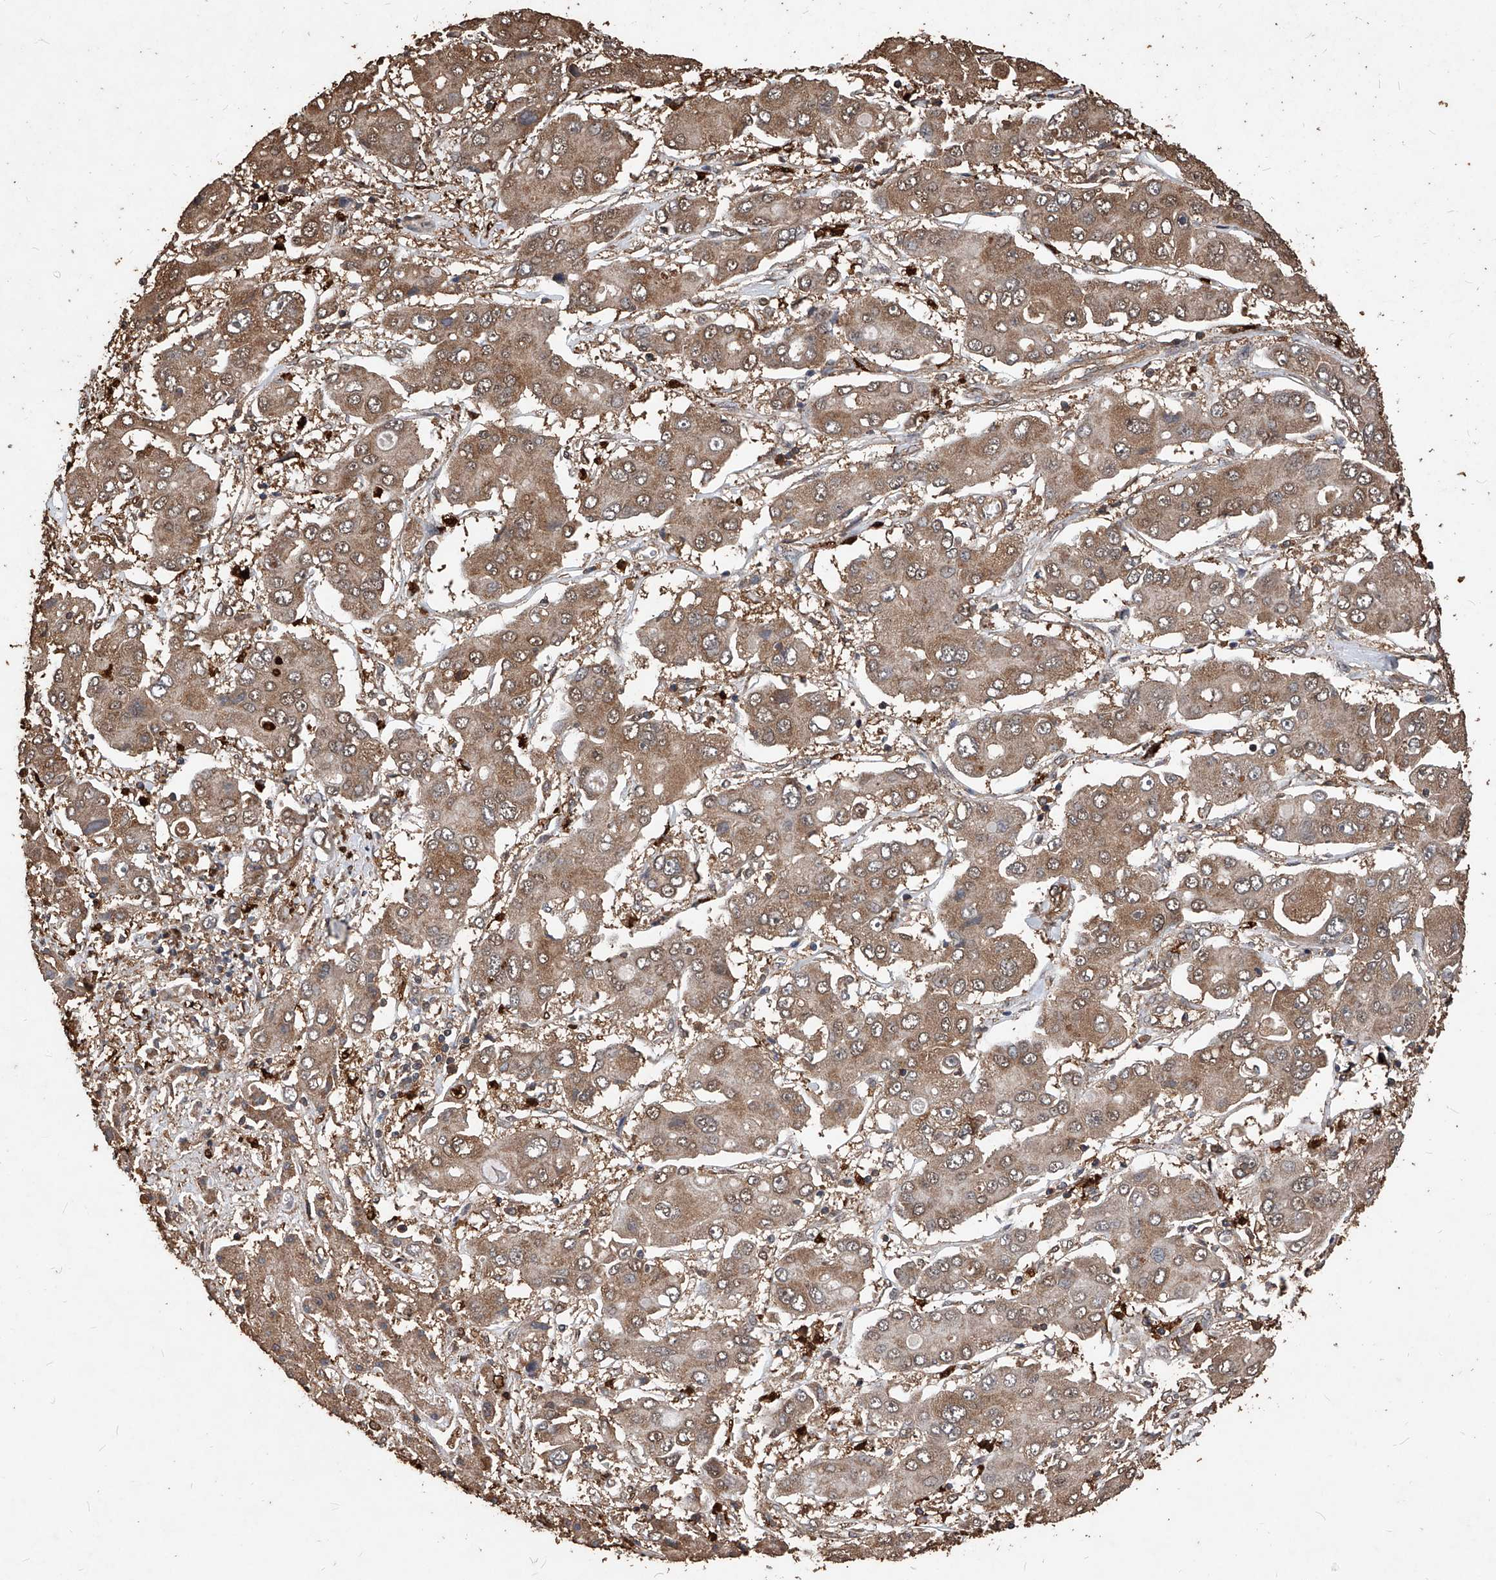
{"staining": {"intensity": "moderate", "quantity": ">75%", "location": "cytoplasmic/membranous"}, "tissue": "liver cancer", "cell_type": "Tumor cells", "image_type": "cancer", "snomed": [{"axis": "morphology", "description": "Cholangiocarcinoma"}, {"axis": "topography", "description": "Liver"}], "caption": "Human liver cancer (cholangiocarcinoma) stained for a protein (brown) demonstrates moderate cytoplasmic/membranous positive positivity in approximately >75% of tumor cells.", "gene": "UCP2", "patient": {"sex": "male", "age": 67}}